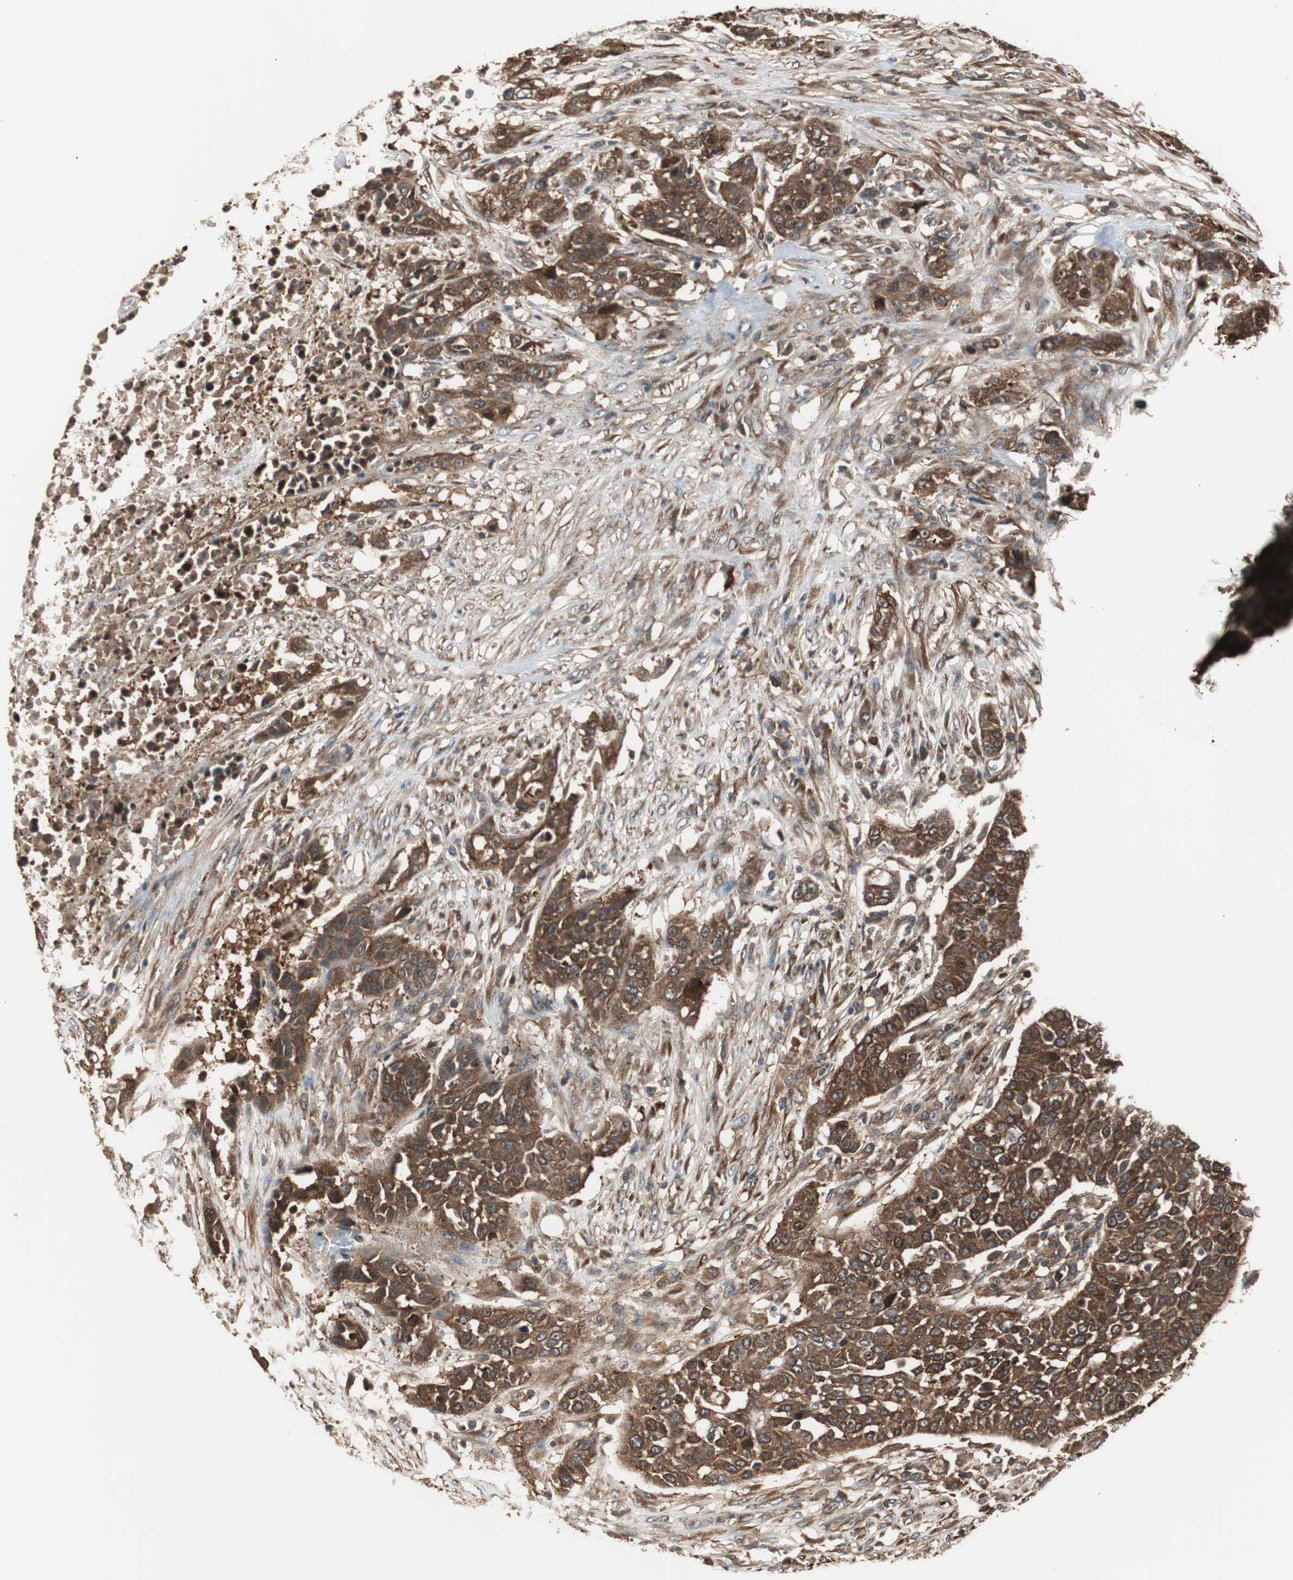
{"staining": {"intensity": "strong", "quantity": ">75%", "location": "cytoplasmic/membranous"}, "tissue": "urothelial cancer", "cell_type": "Tumor cells", "image_type": "cancer", "snomed": [{"axis": "morphology", "description": "Urothelial carcinoma, High grade"}, {"axis": "topography", "description": "Urinary bladder"}], "caption": "This photomicrograph reveals immunohistochemistry staining of human urothelial carcinoma (high-grade), with high strong cytoplasmic/membranous positivity in about >75% of tumor cells.", "gene": "CAPNS1", "patient": {"sex": "male", "age": 74}}